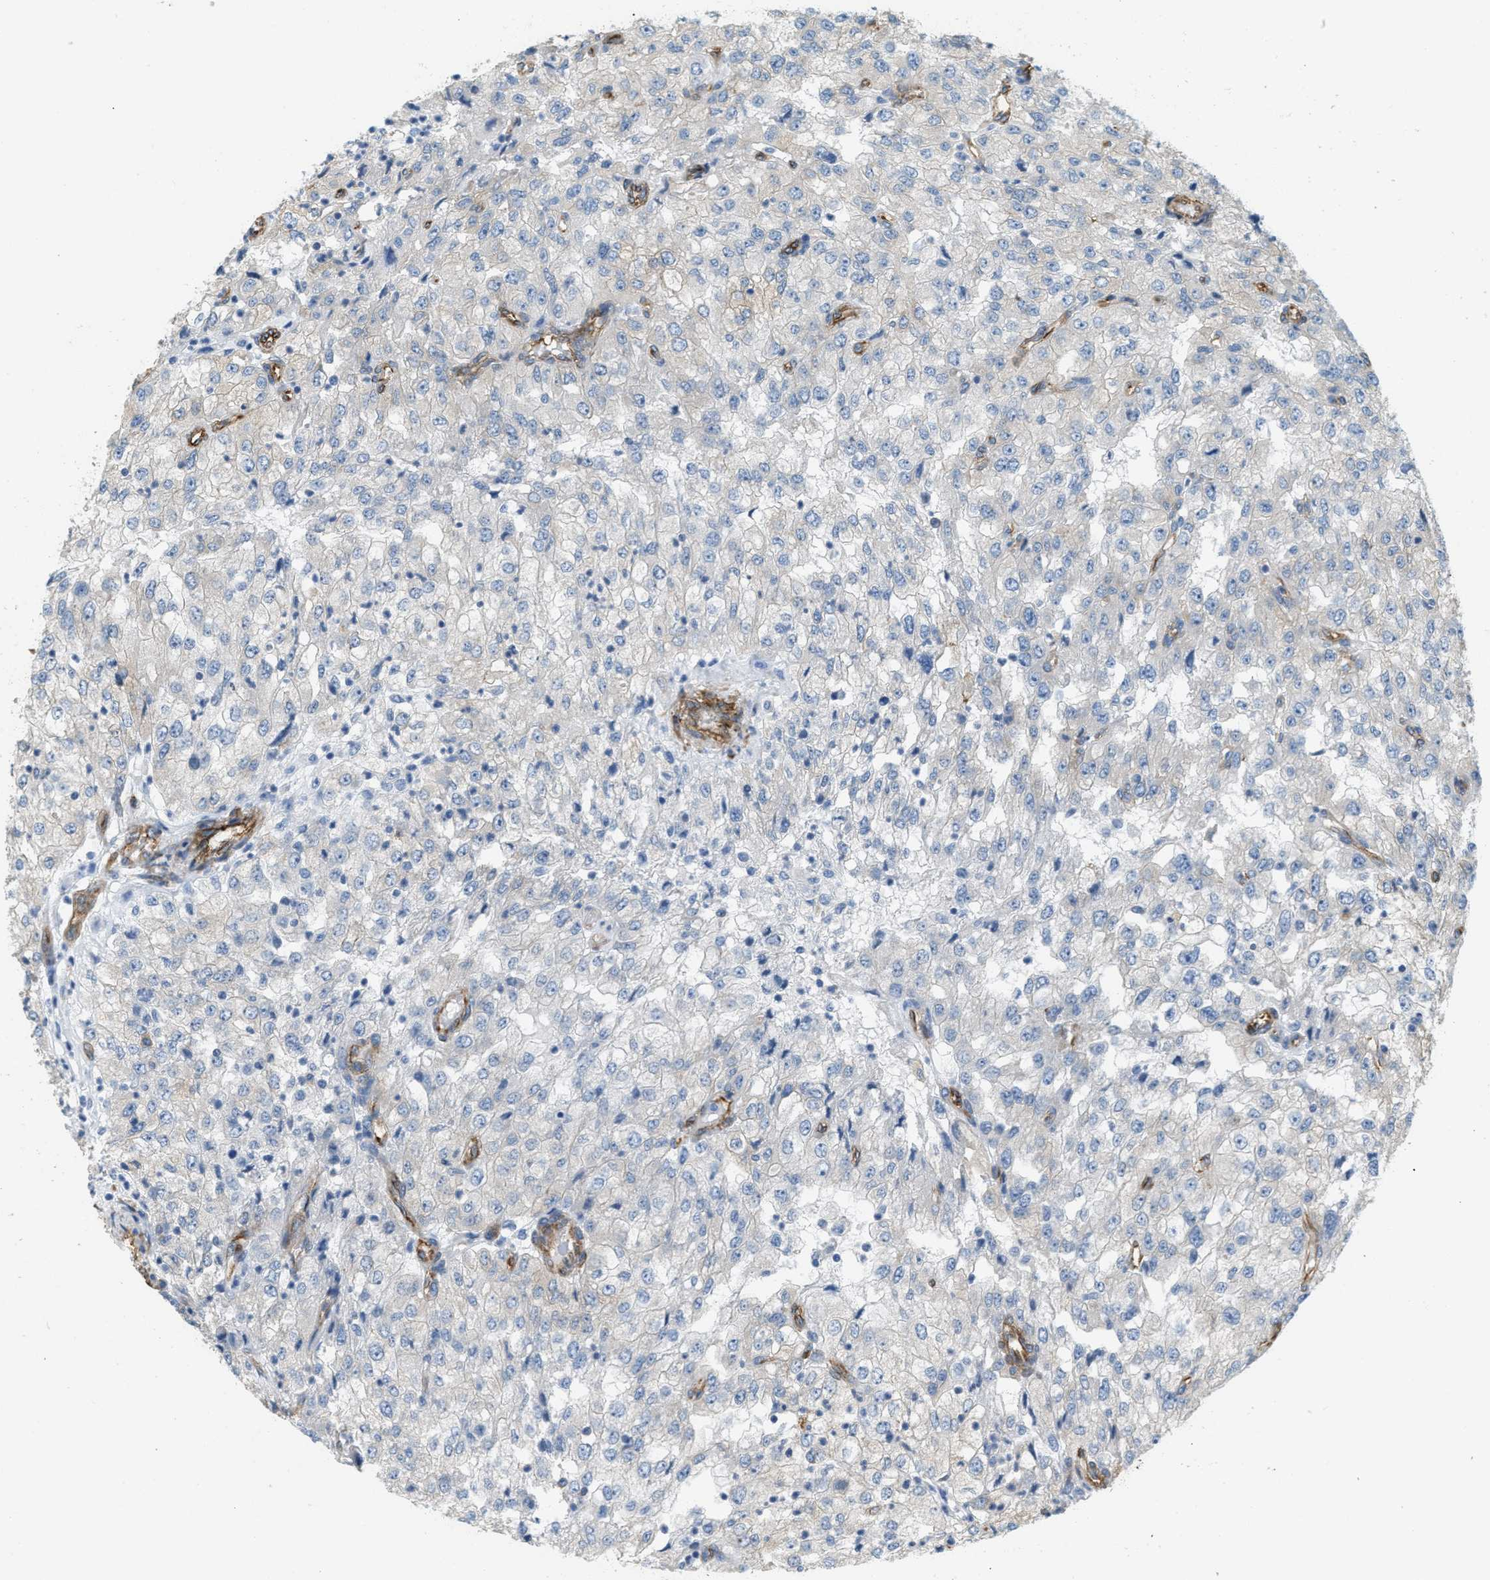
{"staining": {"intensity": "negative", "quantity": "none", "location": "none"}, "tissue": "renal cancer", "cell_type": "Tumor cells", "image_type": "cancer", "snomed": [{"axis": "morphology", "description": "Adenocarcinoma, NOS"}, {"axis": "topography", "description": "Kidney"}], "caption": "Immunohistochemical staining of renal adenocarcinoma demonstrates no significant expression in tumor cells.", "gene": "TMEM43", "patient": {"sex": "female", "age": 54}}